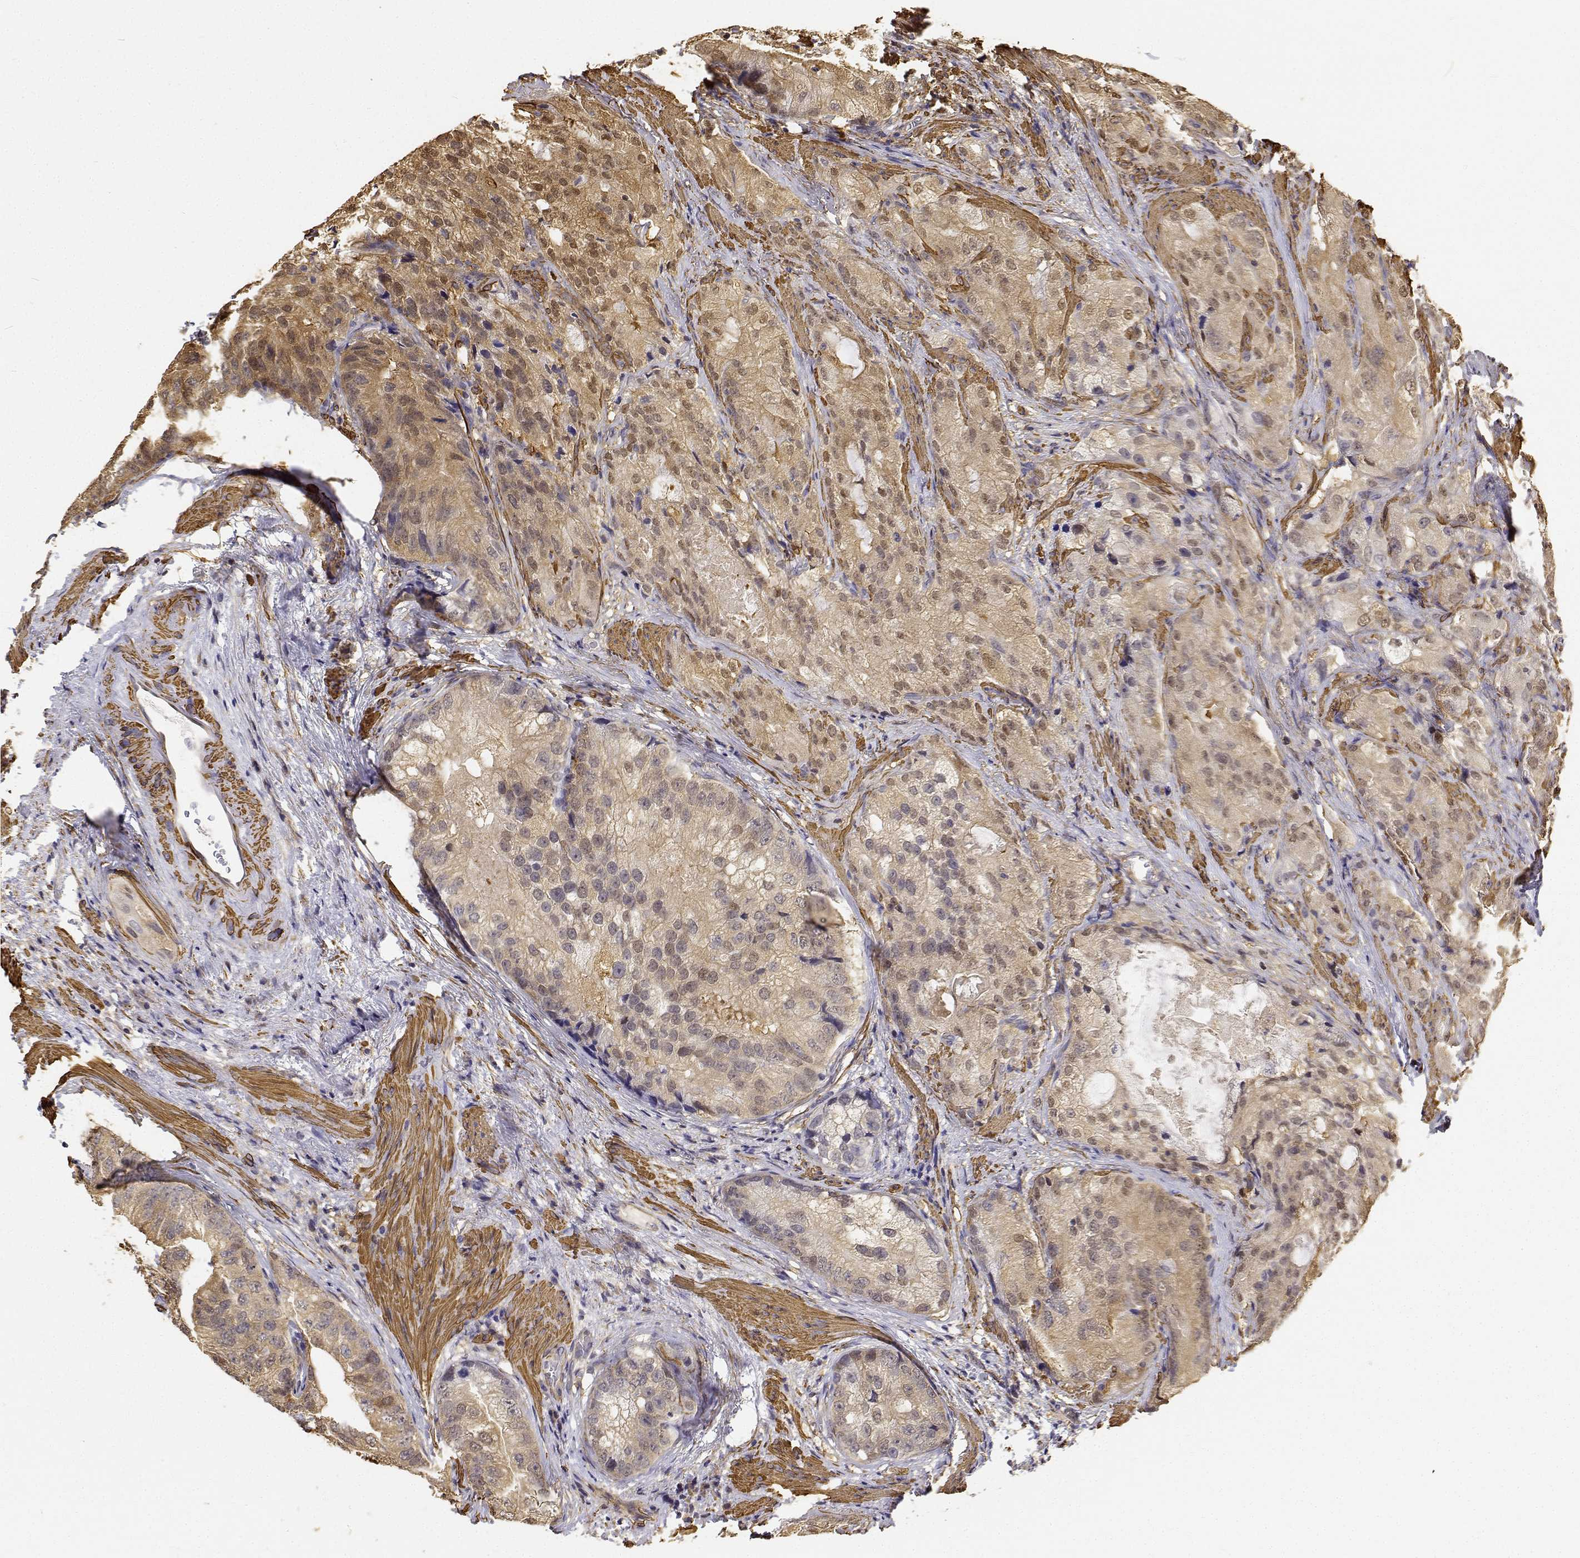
{"staining": {"intensity": "moderate", "quantity": ">75%", "location": "cytoplasmic/membranous,nuclear"}, "tissue": "prostate cancer", "cell_type": "Tumor cells", "image_type": "cancer", "snomed": [{"axis": "morphology", "description": "Adenocarcinoma, High grade"}, {"axis": "topography", "description": "Prostate"}], "caption": "Moderate cytoplasmic/membranous and nuclear expression is identified in about >75% of tumor cells in prostate adenocarcinoma (high-grade). (Brightfield microscopy of DAB IHC at high magnification).", "gene": "PCID2", "patient": {"sex": "male", "age": 70}}